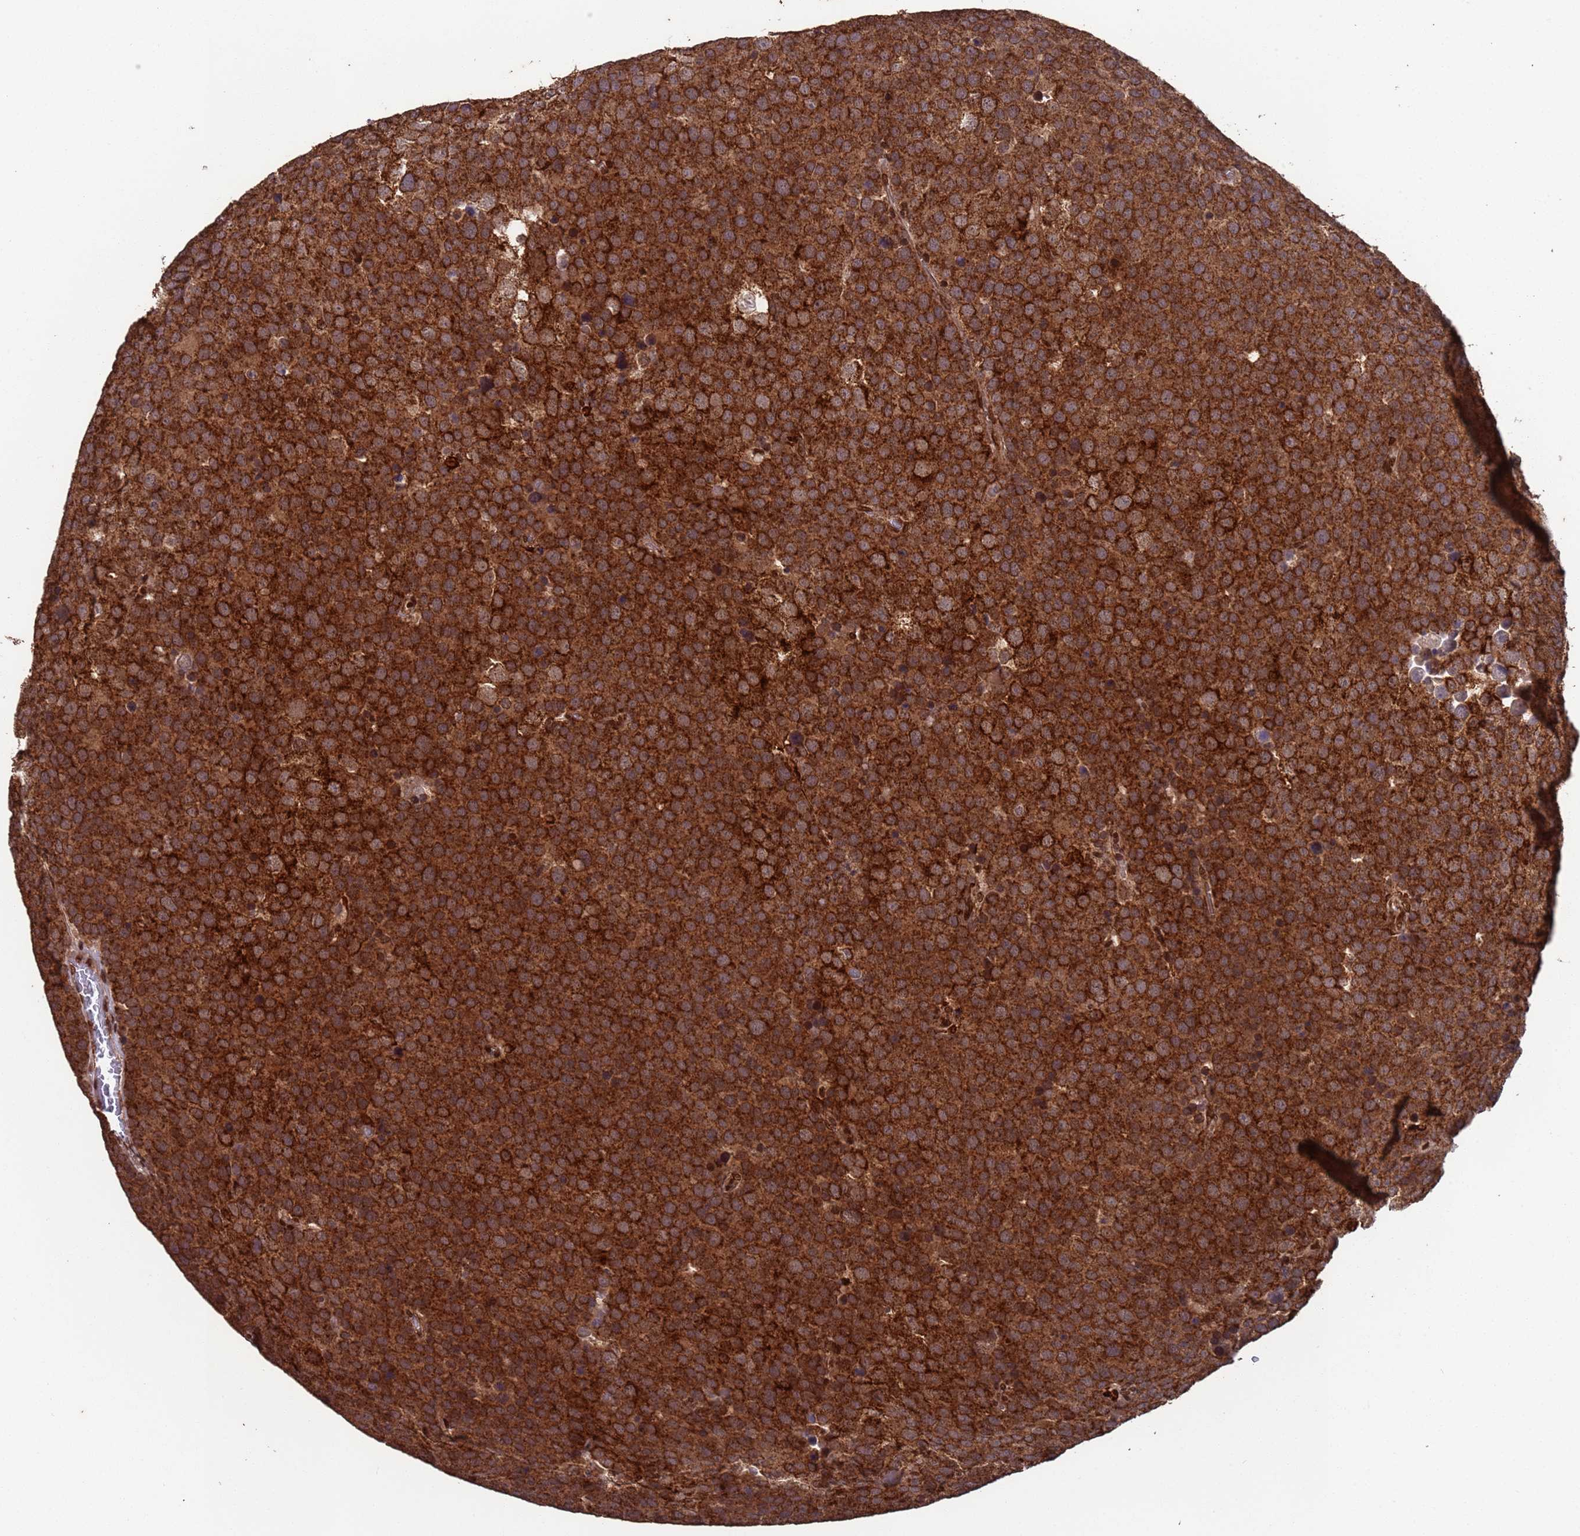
{"staining": {"intensity": "strong", "quantity": ">75%", "location": "cytoplasmic/membranous"}, "tissue": "testis cancer", "cell_type": "Tumor cells", "image_type": "cancer", "snomed": [{"axis": "morphology", "description": "Seminoma, NOS"}, {"axis": "topography", "description": "Testis"}], "caption": "Immunohistochemistry (IHC) (DAB) staining of seminoma (testis) exhibits strong cytoplasmic/membranous protein staining in approximately >75% of tumor cells. (IHC, brightfield microscopy, high magnification).", "gene": "FUBP3", "patient": {"sex": "male", "age": 71}}